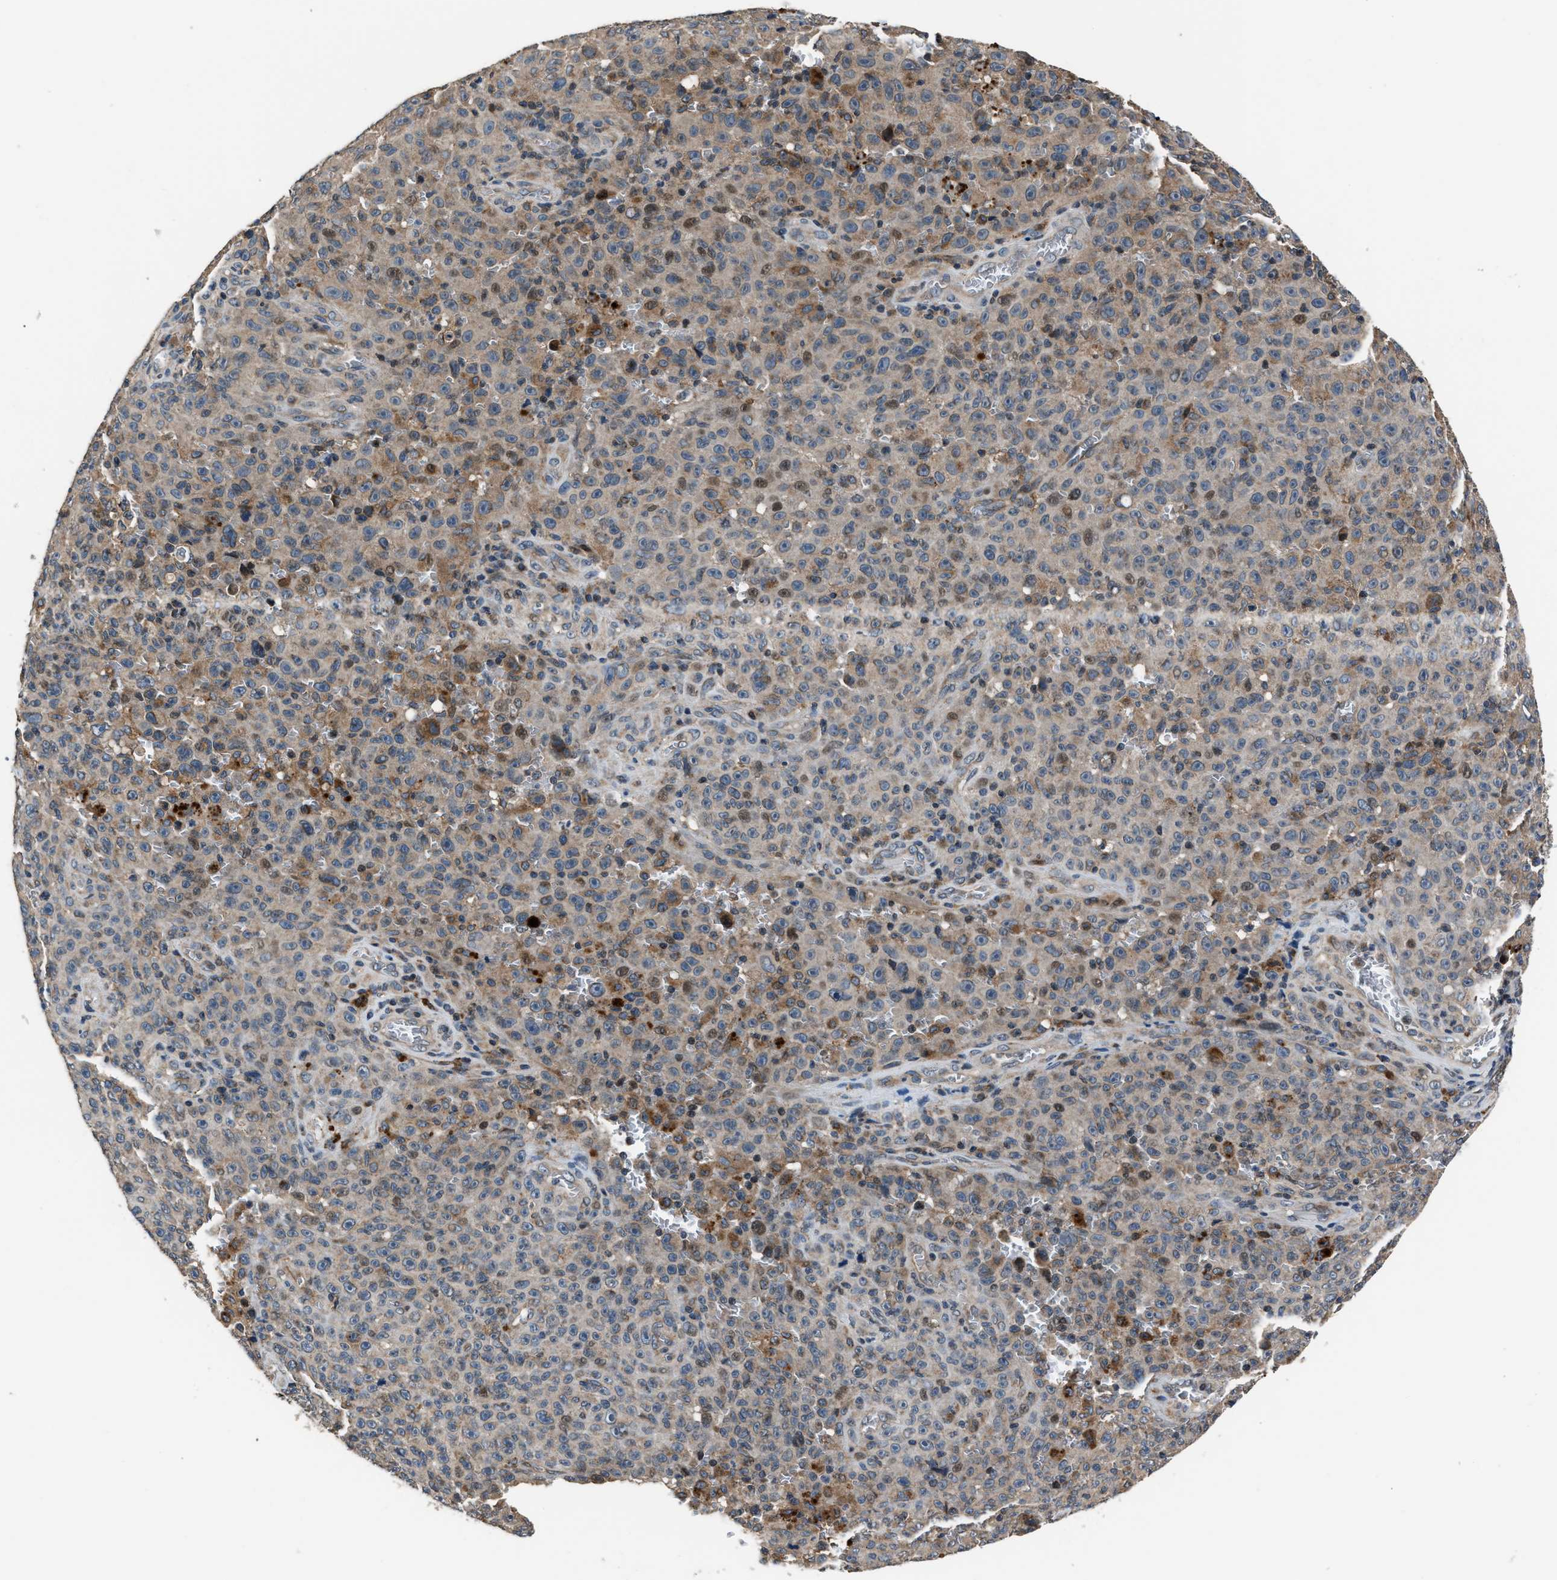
{"staining": {"intensity": "weak", "quantity": "25%-75%", "location": "cytoplasmic/membranous,nuclear"}, "tissue": "melanoma", "cell_type": "Tumor cells", "image_type": "cancer", "snomed": [{"axis": "morphology", "description": "Malignant melanoma, NOS"}, {"axis": "topography", "description": "Skin"}], "caption": "Immunohistochemical staining of human malignant melanoma demonstrates weak cytoplasmic/membranous and nuclear protein expression in about 25%-75% of tumor cells.", "gene": "TNRC18", "patient": {"sex": "female", "age": 82}}